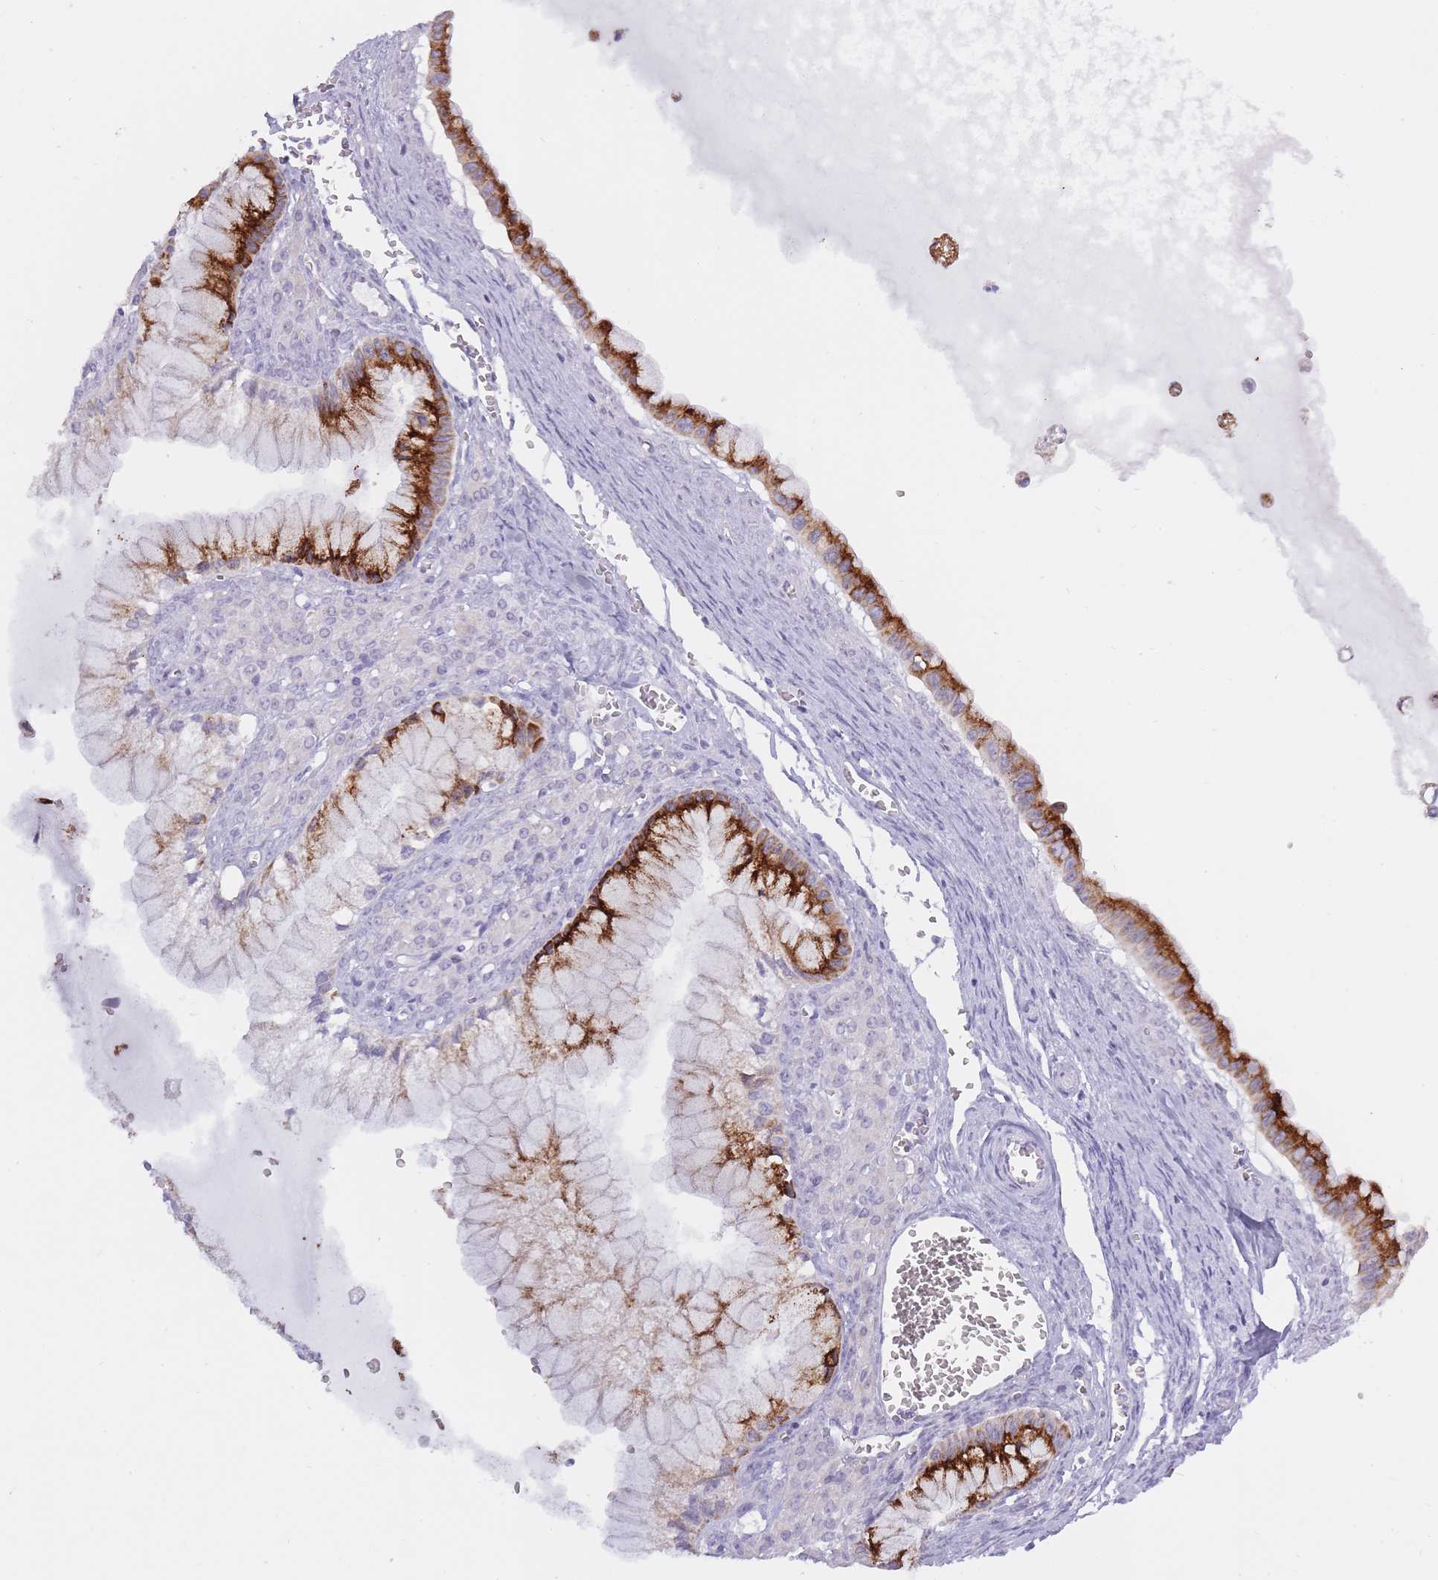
{"staining": {"intensity": "strong", "quantity": "25%-75%", "location": "cytoplasmic/membranous"}, "tissue": "ovarian cancer", "cell_type": "Tumor cells", "image_type": "cancer", "snomed": [{"axis": "morphology", "description": "Cystadenocarcinoma, mucinous, NOS"}, {"axis": "topography", "description": "Ovary"}], "caption": "The photomicrograph shows a brown stain indicating the presence of a protein in the cytoplasmic/membranous of tumor cells in ovarian cancer.", "gene": "BDKRB2", "patient": {"sex": "female", "age": 59}}